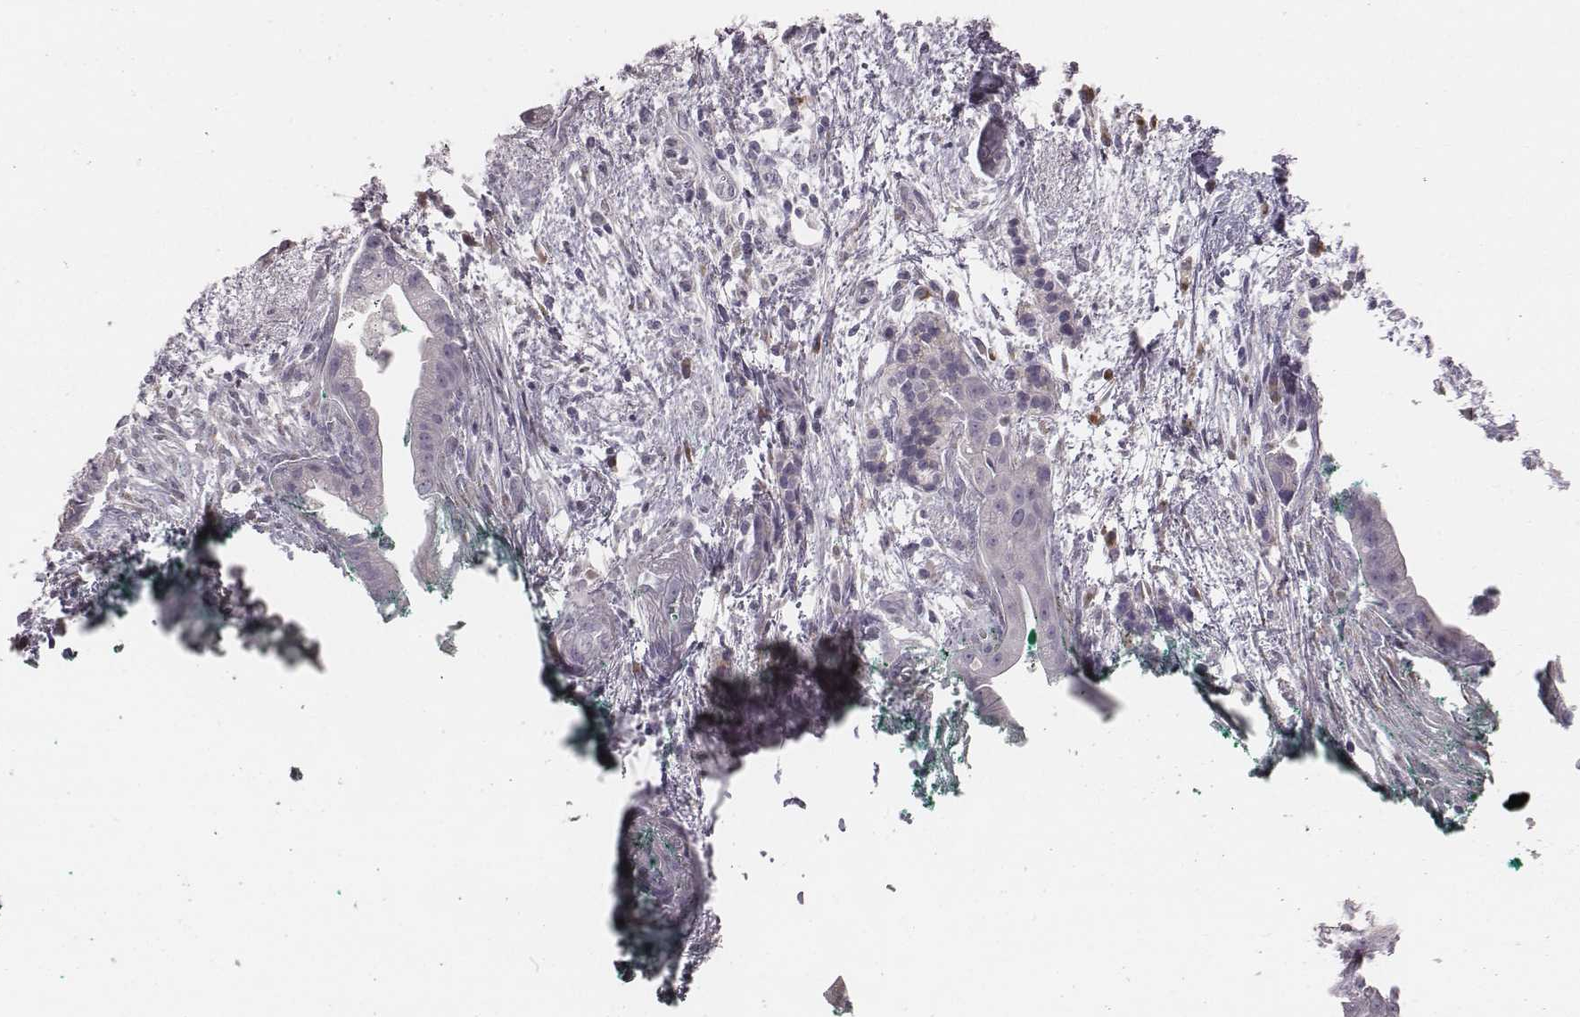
{"staining": {"intensity": "negative", "quantity": "none", "location": "none"}, "tissue": "pancreatic cancer", "cell_type": "Tumor cells", "image_type": "cancer", "snomed": [{"axis": "morphology", "description": "Normal tissue, NOS"}, {"axis": "morphology", "description": "Adenocarcinoma, NOS"}, {"axis": "topography", "description": "Lymph node"}, {"axis": "topography", "description": "Pancreas"}], "caption": "Micrograph shows no protein staining in tumor cells of pancreatic cancer (adenocarcinoma) tissue. (DAB (3,3'-diaminobenzidine) immunohistochemistry (IHC) with hematoxylin counter stain).", "gene": "C6orf58", "patient": {"sex": "female", "age": 58}}